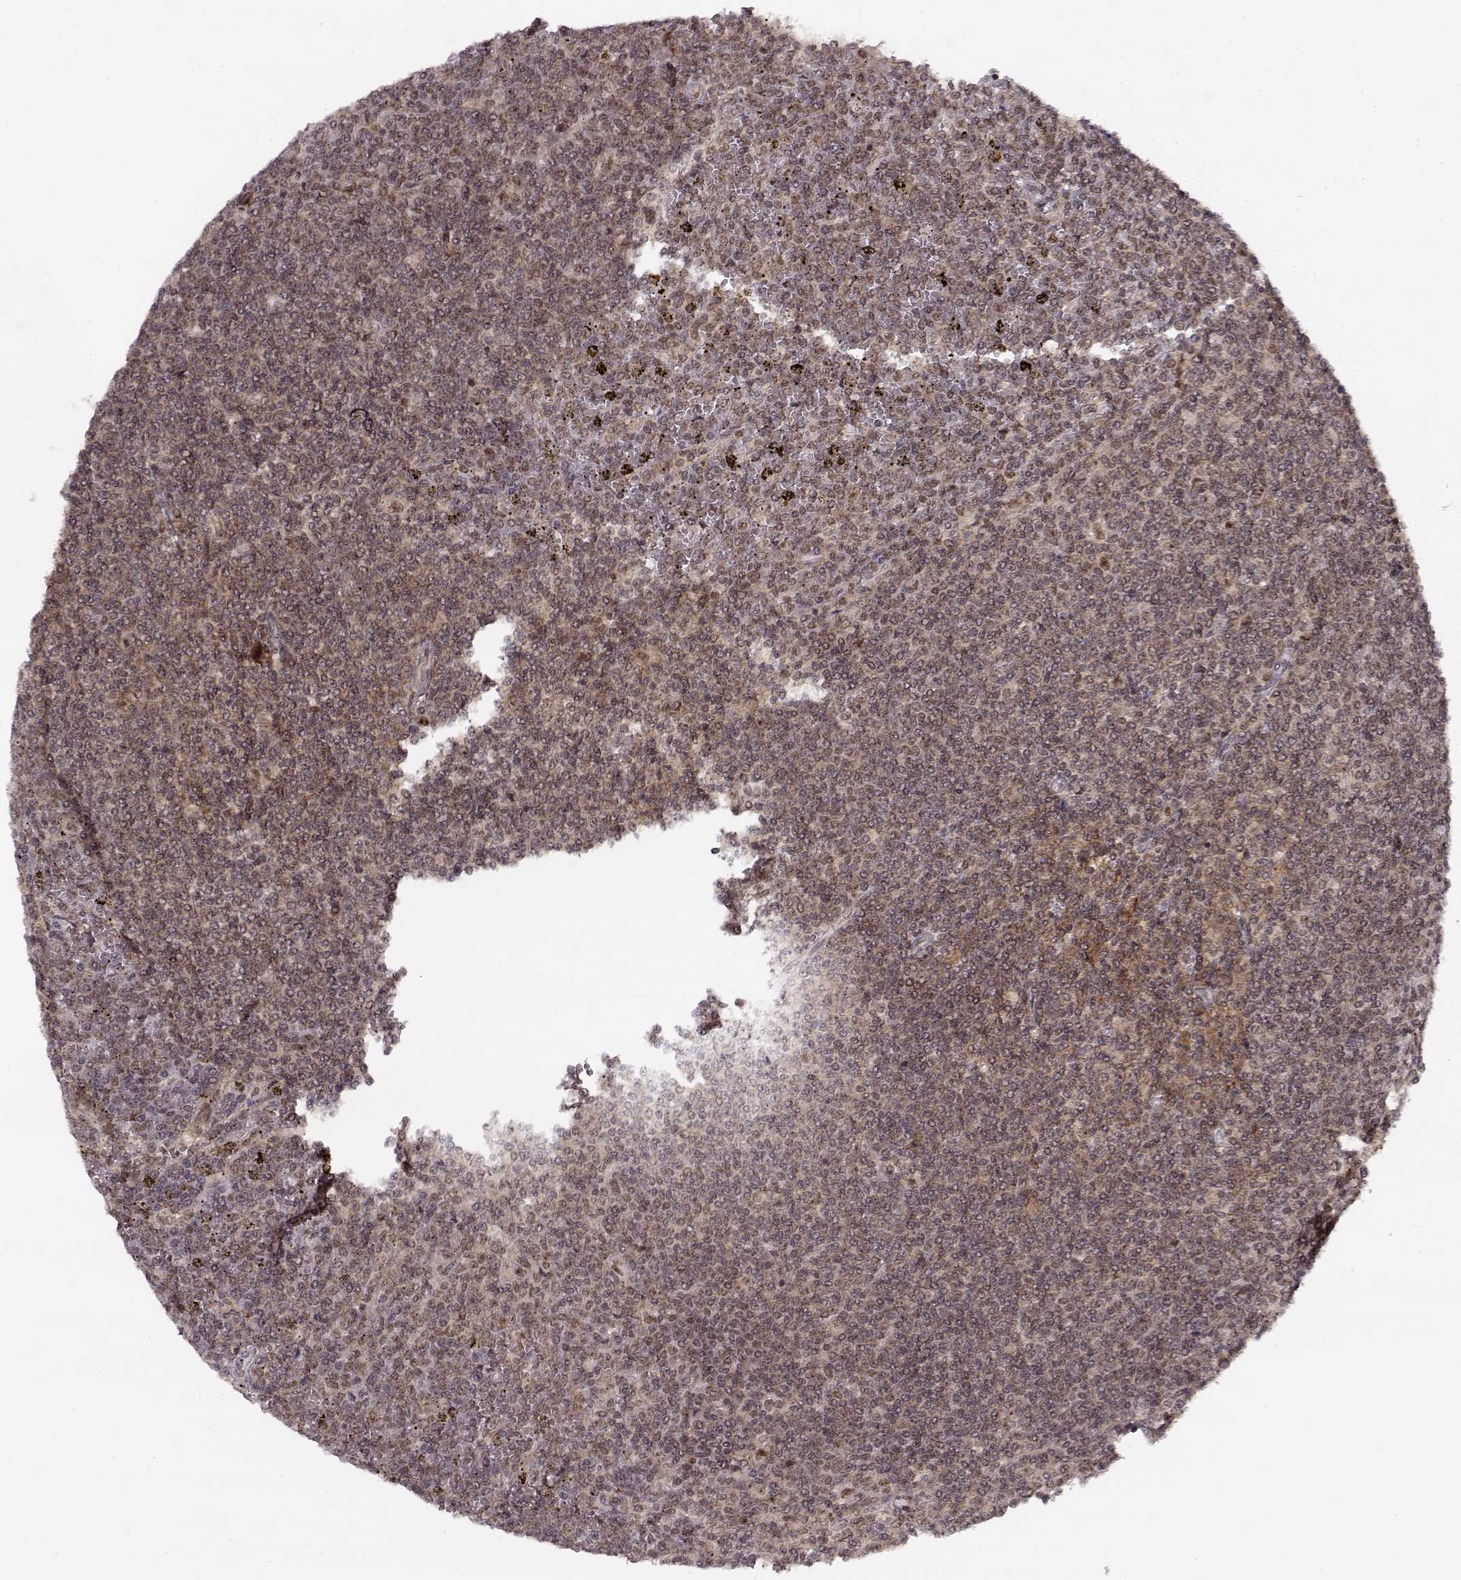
{"staining": {"intensity": "weak", "quantity": "25%-75%", "location": "cytoplasmic/membranous,nuclear"}, "tissue": "lymphoma", "cell_type": "Tumor cells", "image_type": "cancer", "snomed": [{"axis": "morphology", "description": "Malignant lymphoma, non-Hodgkin's type, Low grade"}, {"axis": "topography", "description": "Spleen"}], "caption": "There is low levels of weak cytoplasmic/membranous and nuclear staining in tumor cells of lymphoma, as demonstrated by immunohistochemical staining (brown color).", "gene": "CSNK2A1", "patient": {"sex": "female", "age": 19}}